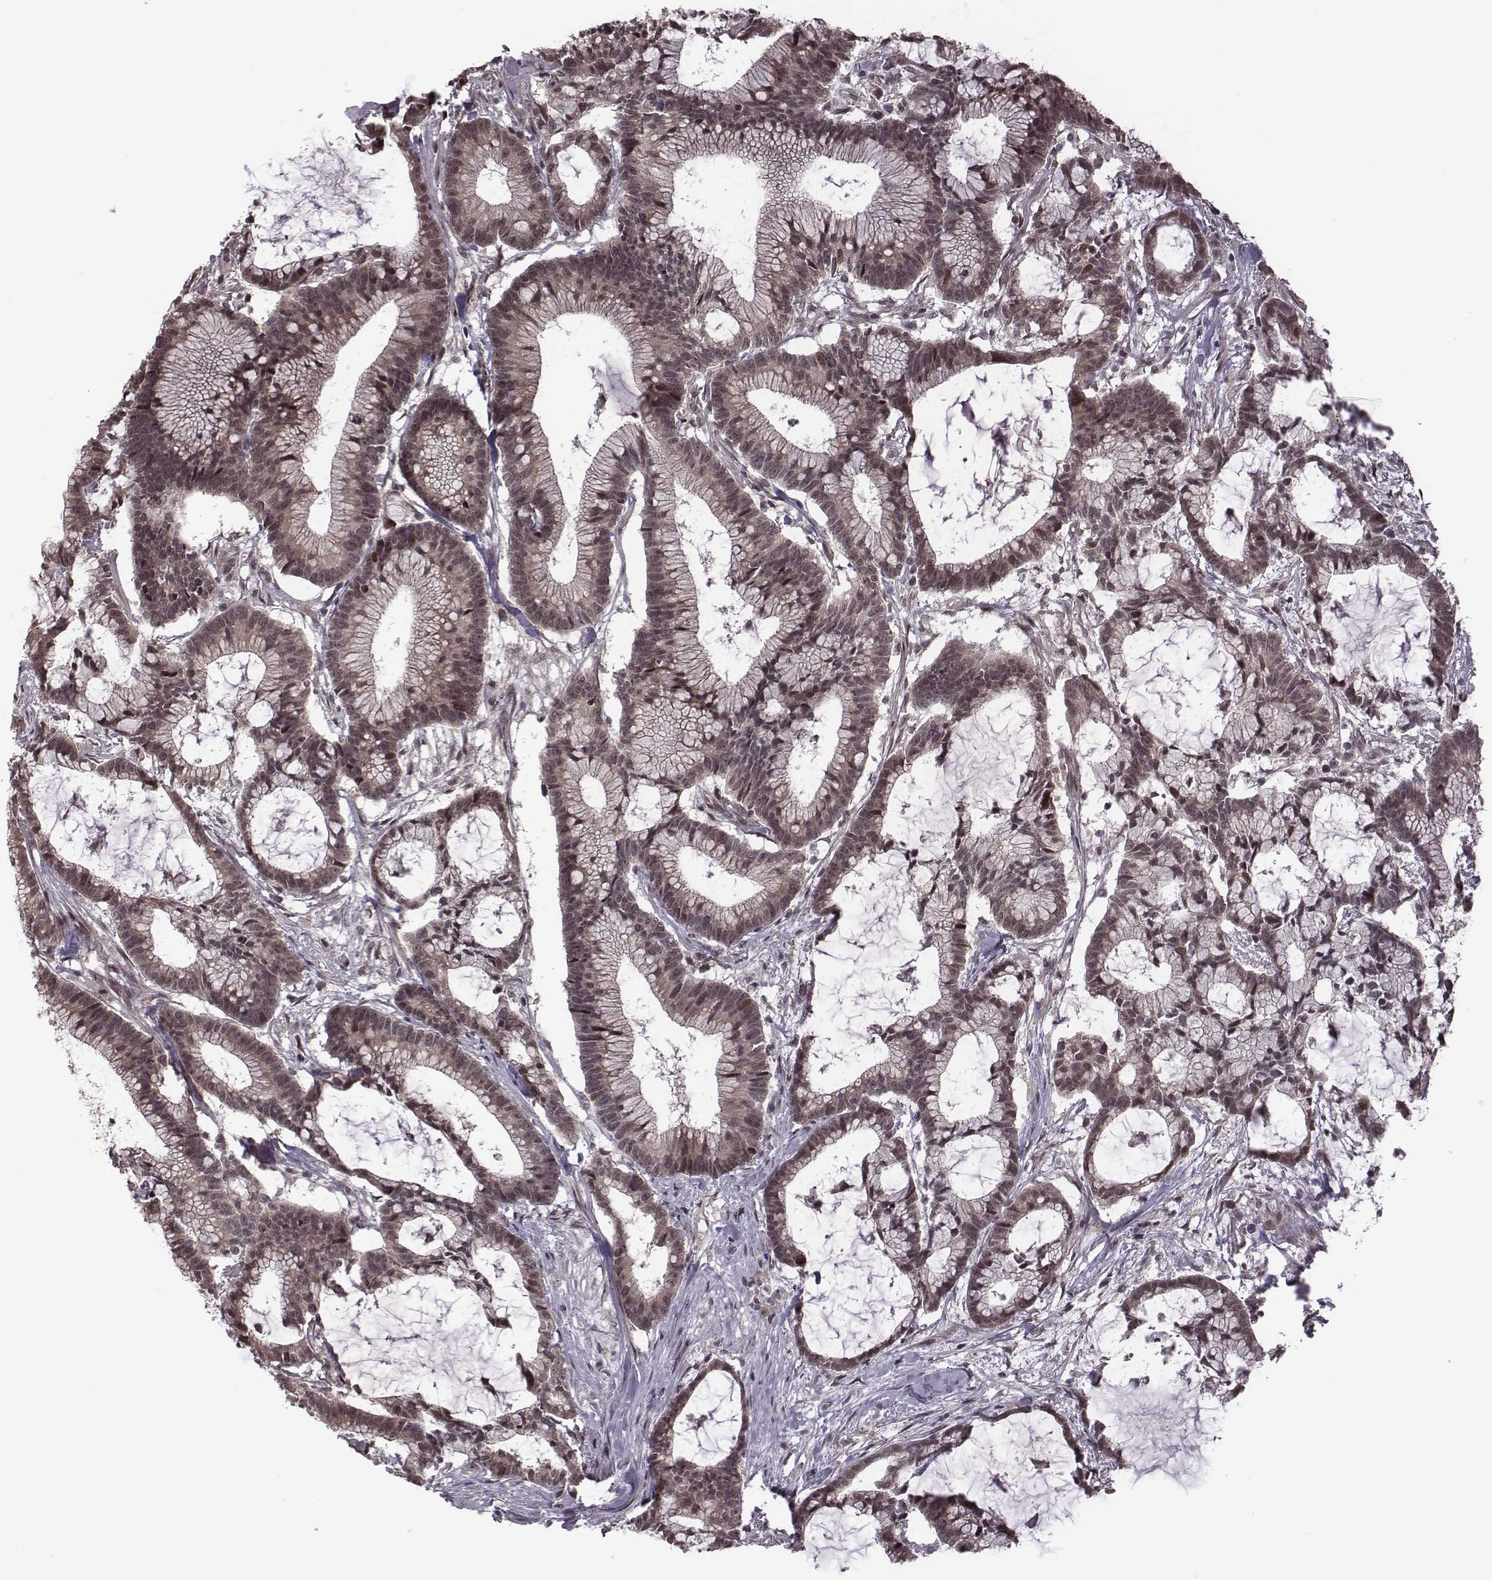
{"staining": {"intensity": "weak", "quantity": "25%-75%", "location": "cytoplasmic/membranous,nuclear"}, "tissue": "colorectal cancer", "cell_type": "Tumor cells", "image_type": "cancer", "snomed": [{"axis": "morphology", "description": "Adenocarcinoma, NOS"}, {"axis": "topography", "description": "Colon"}], "caption": "The photomicrograph reveals immunohistochemical staining of adenocarcinoma (colorectal). There is weak cytoplasmic/membranous and nuclear staining is seen in about 25%-75% of tumor cells. The staining is performed using DAB brown chromogen to label protein expression. The nuclei are counter-stained blue using hematoxylin.", "gene": "RPL3", "patient": {"sex": "female", "age": 78}}